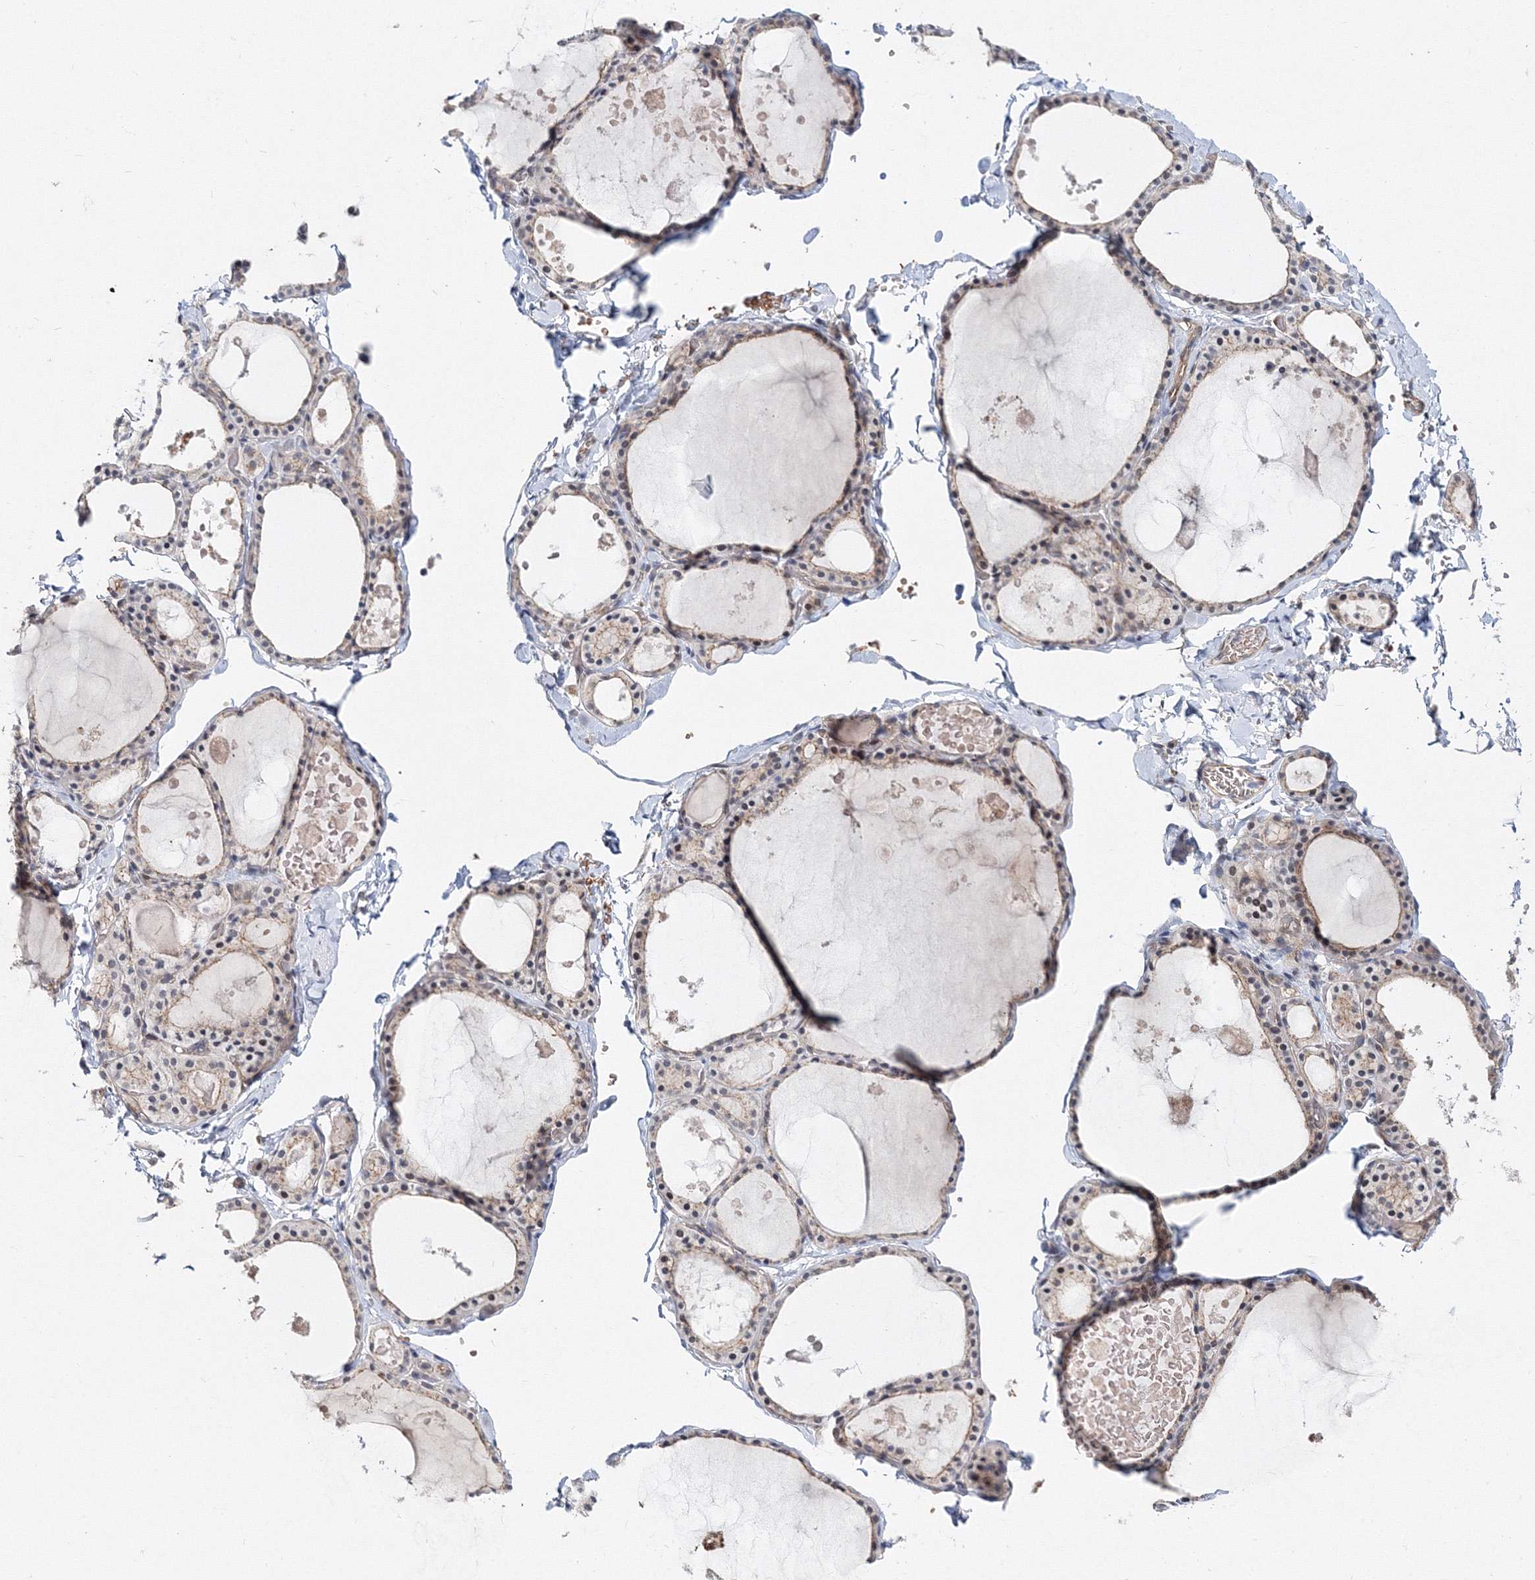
{"staining": {"intensity": "weak", "quantity": "25%-75%", "location": "cytoplasmic/membranous,nuclear"}, "tissue": "thyroid gland", "cell_type": "Glandular cells", "image_type": "normal", "snomed": [{"axis": "morphology", "description": "Normal tissue, NOS"}, {"axis": "topography", "description": "Thyroid gland"}], "caption": "Thyroid gland stained with IHC demonstrates weak cytoplasmic/membranous,nuclear expression in approximately 25%-75% of glandular cells. (DAB (3,3'-diaminobenzidine) IHC, brown staining for protein, blue staining for nuclei).", "gene": "C11orf52", "patient": {"sex": "male", "age": 56}}